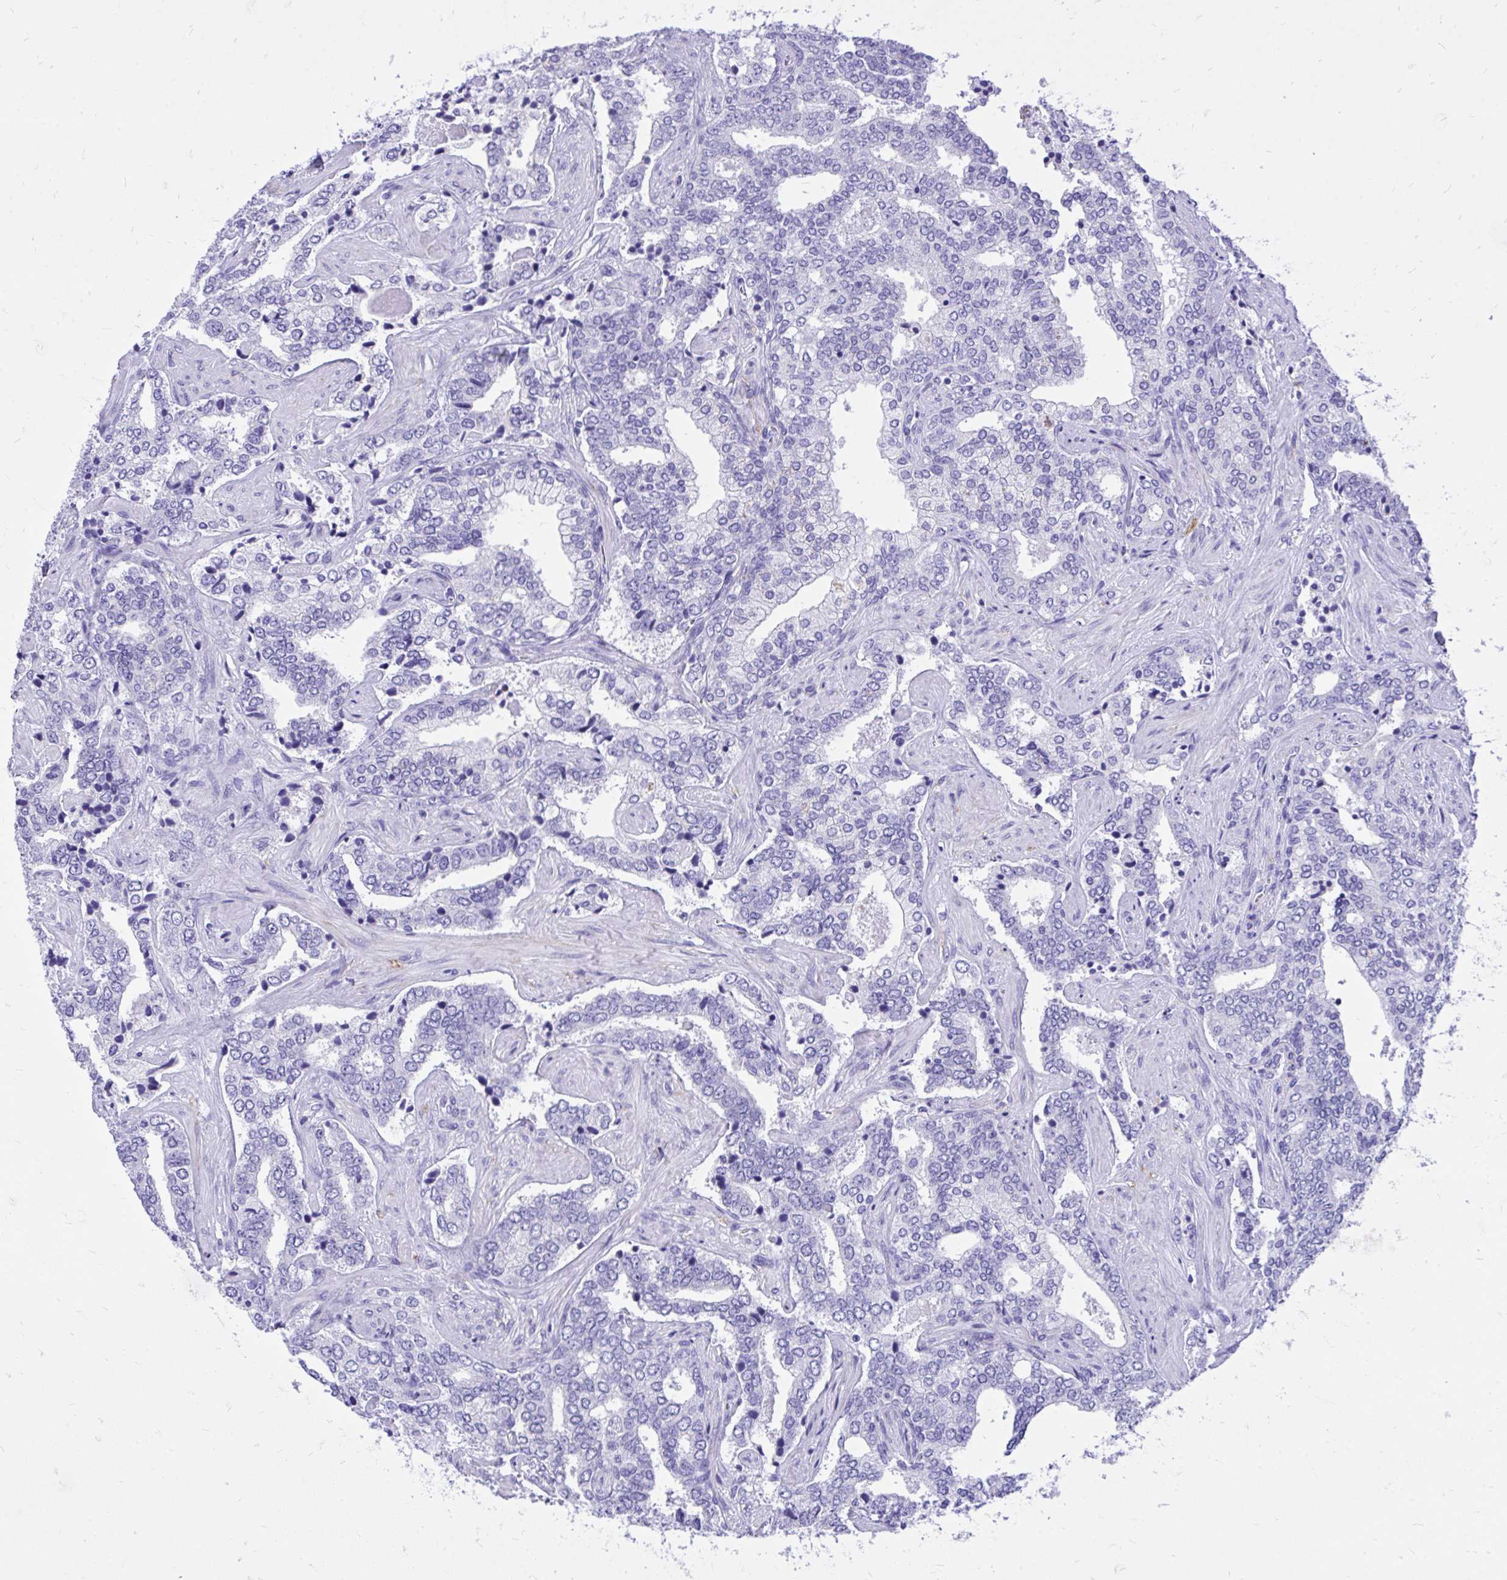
{"staining": {"intensity": "negative", "quantity": "none", "location": "none"}, "tissue": "prostate cancer", "cell_type": "Tumor cells", "image_type": "cancer", "snomed": [{"axis": "morphology", "description": "Adenocarcinoma, High grade"}, {"axis": "topography", "description": "Prostate"}], "caption": "High magnification brightfield microscopy of adenocarcinoma (high-grade) (prostate) stained with DAB (brown) and counterstained with hematoxylin (blue): tumor cells show no significant expression.", "gene": "MON1A", "patient": {"sex": "male", "age": 60}}